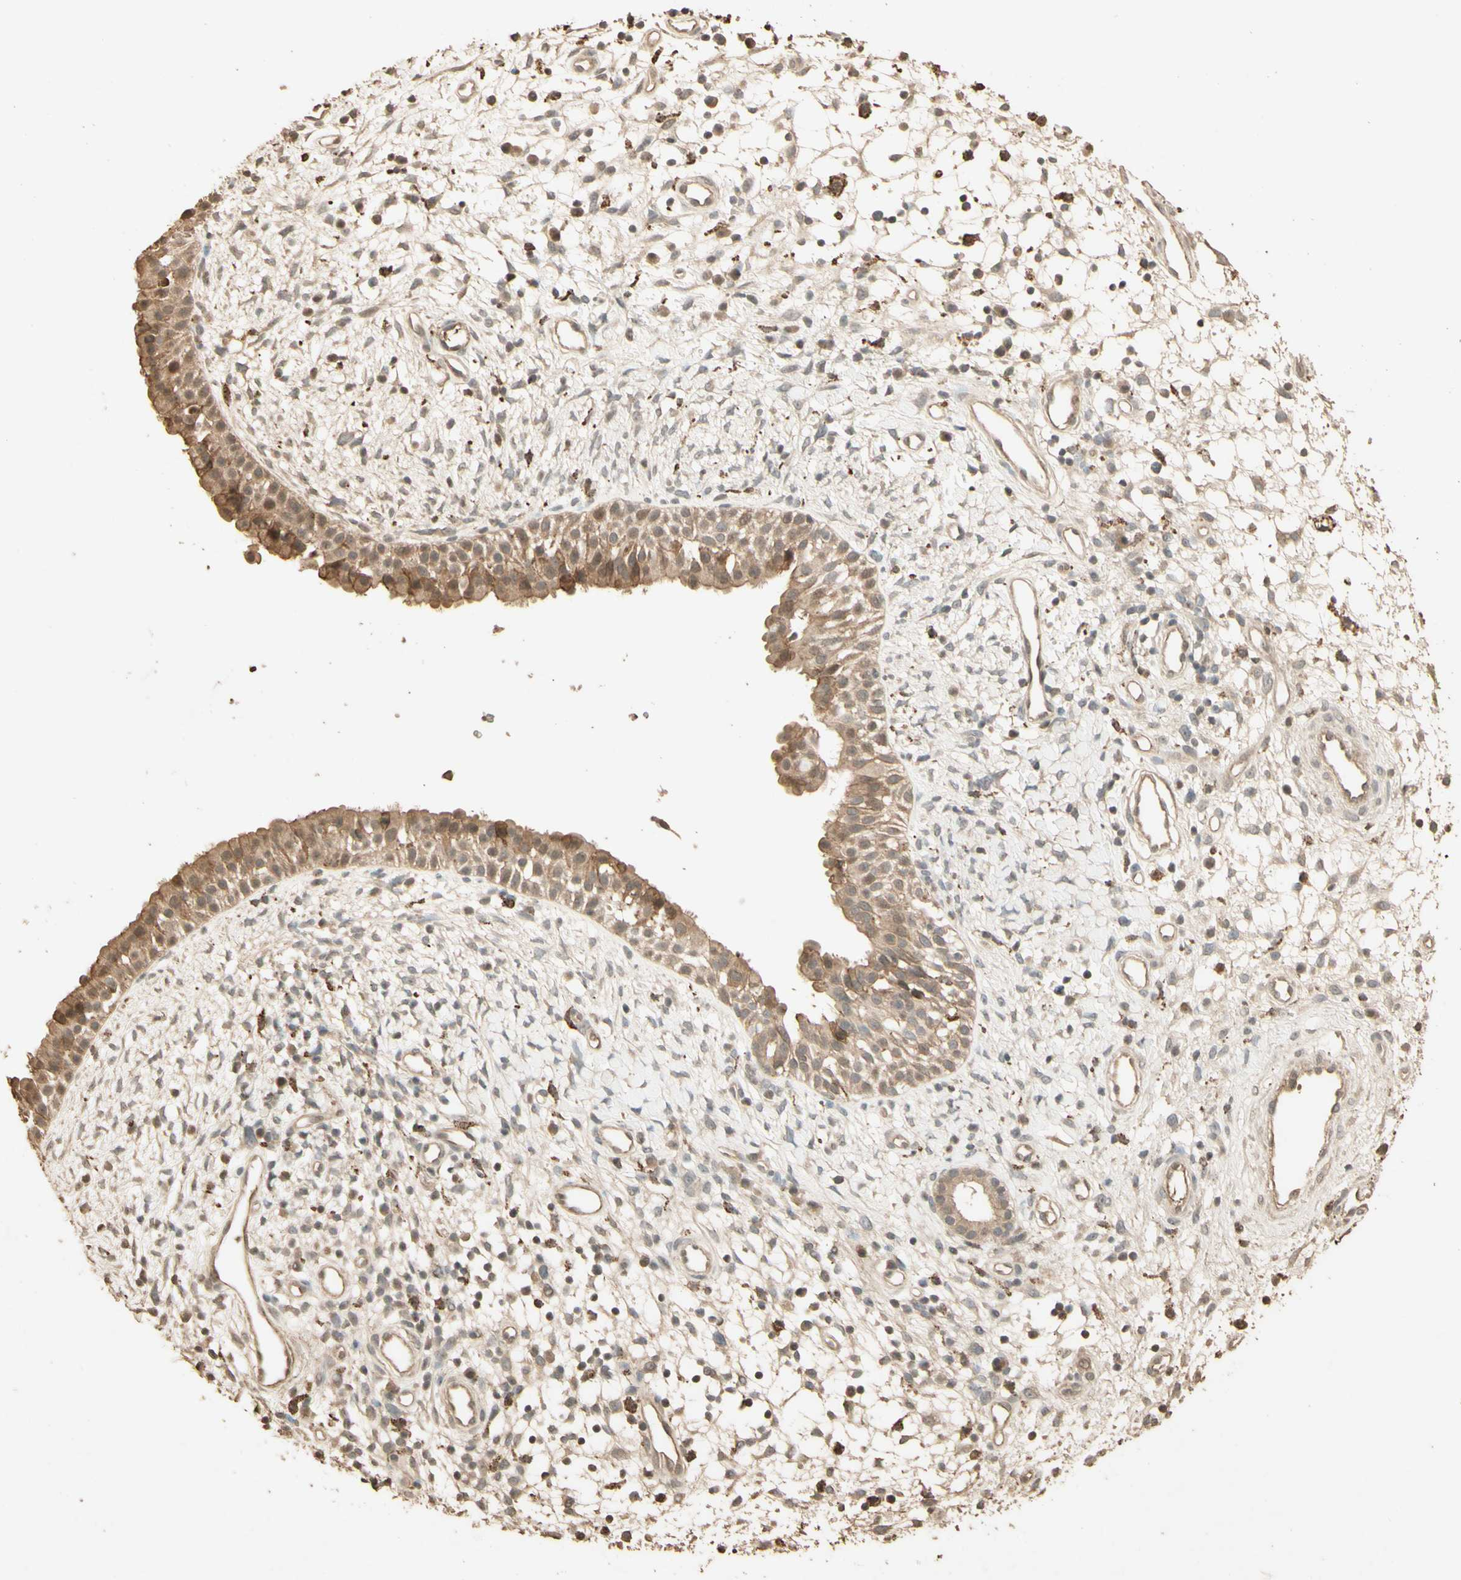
{"staining": {"intensity": "moderate", "quantity": ">75%", "location": "cytoplasmic/membranous,nuclear"}, "tissue": "nasopharynx", "cell_type": "Respiratory epithelial cells", "image_type": "normal", "snomed": [{"axis": "morphology", "description": "Normal tissue, NOS"}, {"axis": "topography", "description": "Nasopharynx"}], "caption": "The histopathology image reveals staining of benign nasopharynx, revealing moderate cytoplasmic/membranous,nuclear protein staining (brown color) within respiratory epithelial cells. Using DAB (3,3'-diaminobenzidine) (brown) and hematoxylin (blue) stains, captured at high magnification using brightfield microscopy.", "gene": "SMAD9", "patient": {"sex": "male", "age": 22}}